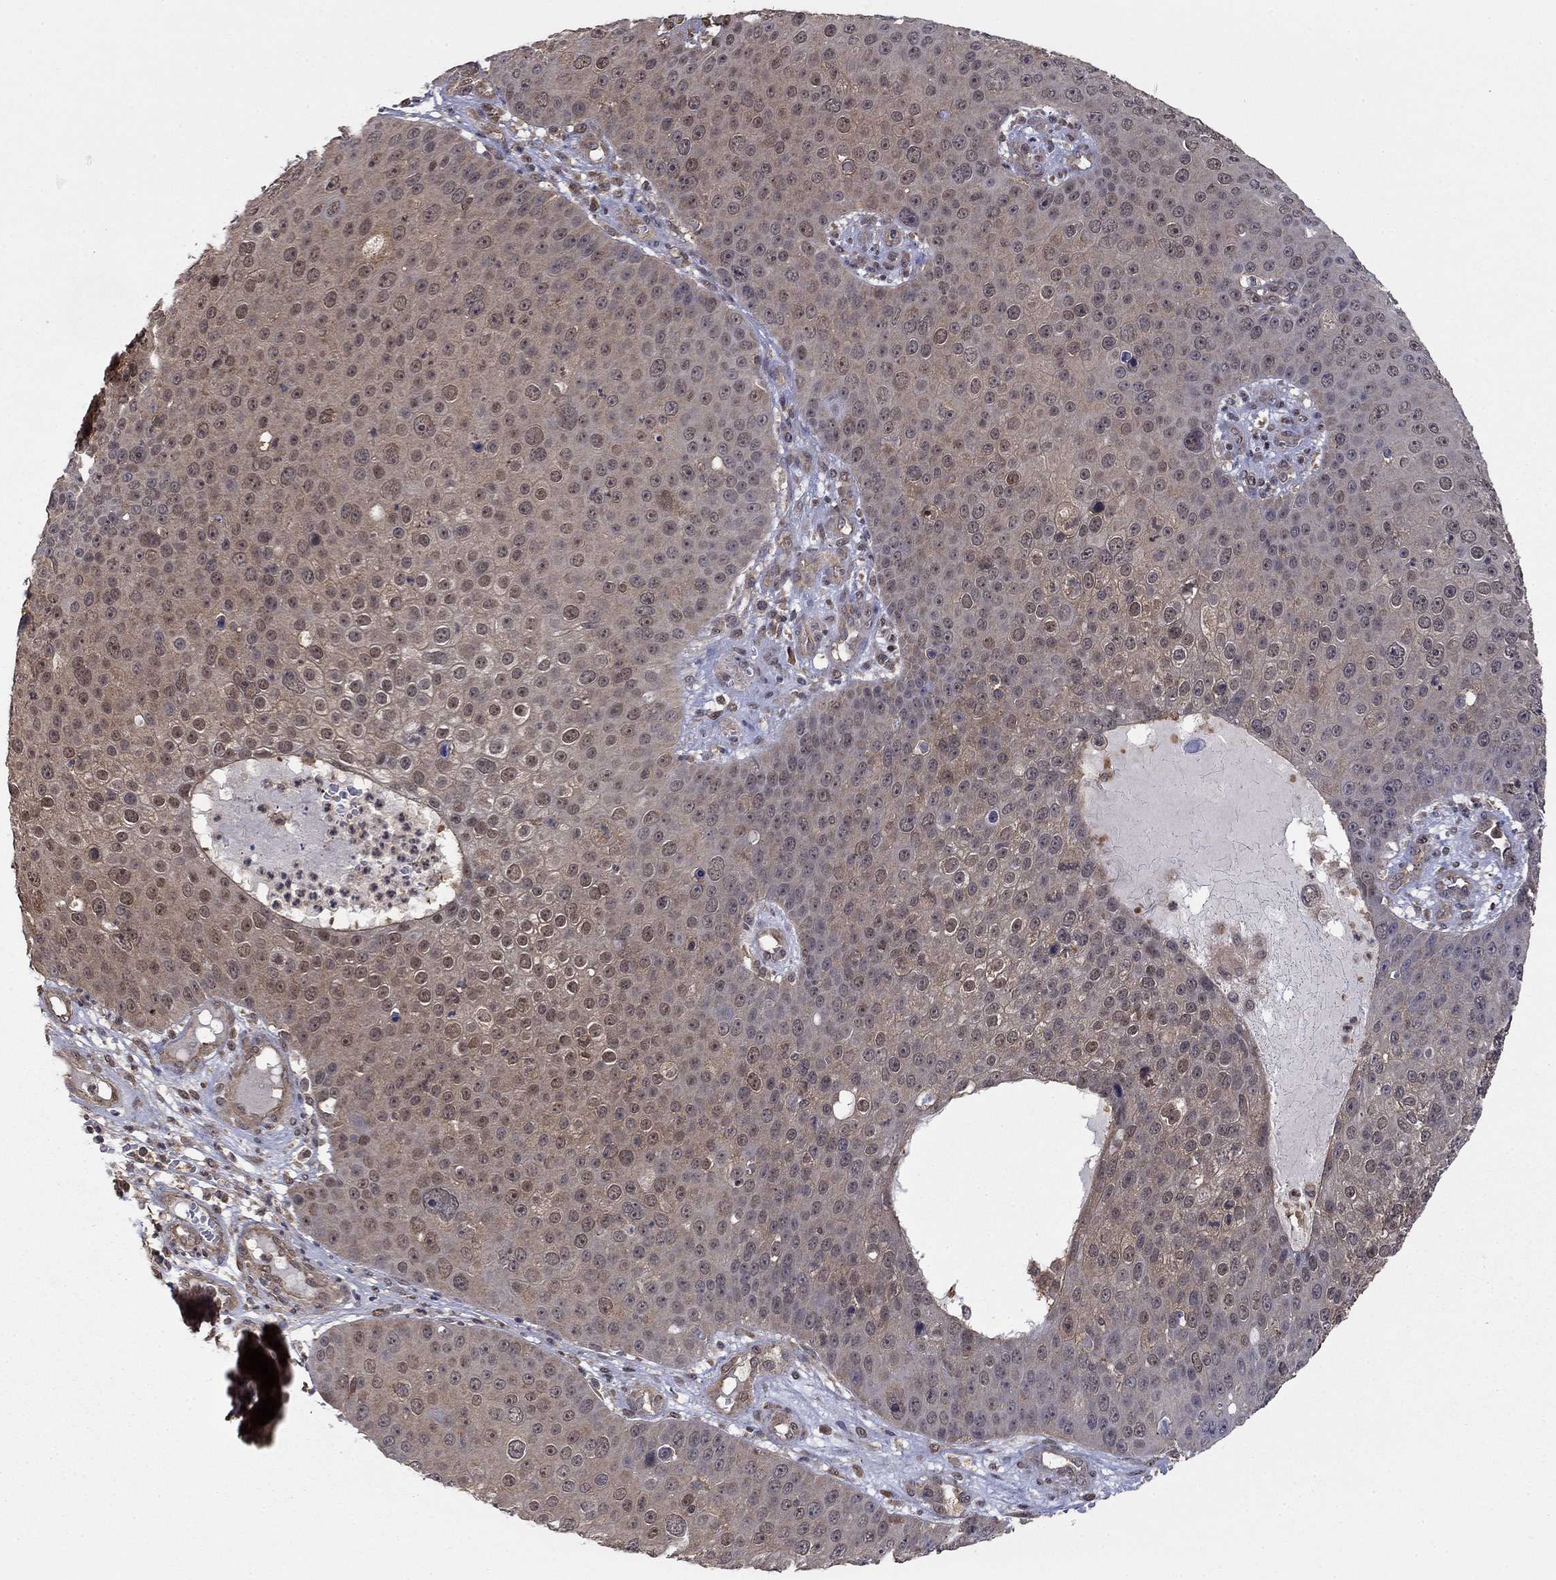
{"staining": {"intensity": "weak", "quantity": ">75%", "location": "cytoplasmic/membranous,nuclear"}, "tissue": "skin cancer", "cell_type": "Tumor cells", "image_type": "cancer", "snomed": [{"axis": "morphology", "description": "Squamous cell carcinoma, NOS"}, {"axis": "topography", "description": "Skin"}], "caption": "DAB (3,3'-diaminobenzidine) immunohistochemical staining of human skin cancer exhibits weak cytoplasmic/membranous and nuclear protein positivity in approximately >75% of tumor cells. (Brightfield microscopy of DAB IHC at high magnification).", "gene": "RNF114", "patient": {"sex": "male", "age": 71}}